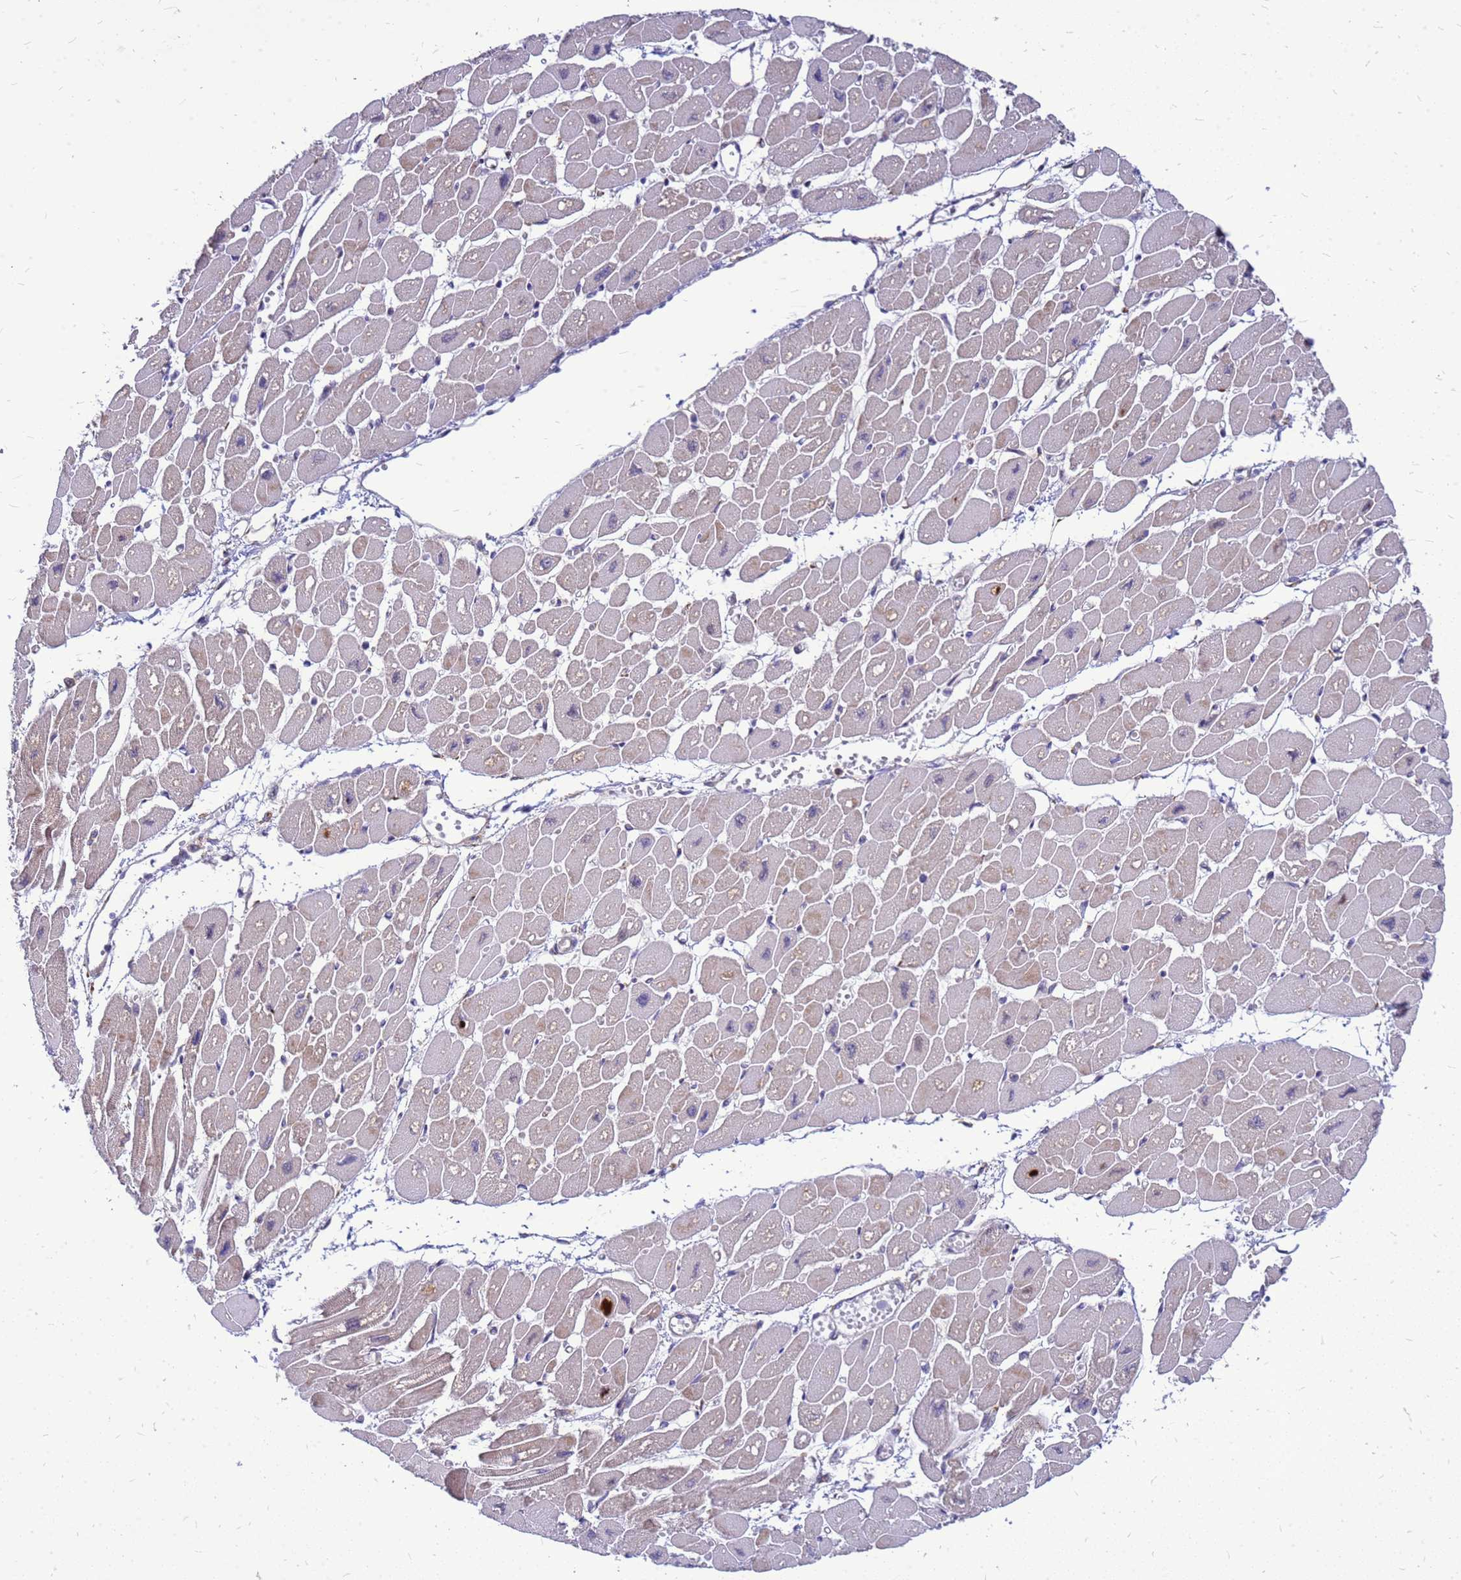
{"staining": {"intensity": "strong", "quantity": "25%-75%", "location": "cytoplasmic/membranous"}, "tissue": "heart muscle", "cell_type": "Cardiomyocytes", "image_type": "normal", "snomed": [{"axis": "morphology", "description": "Normal tissue, NOS"}, {"axis": "topography", "description": "Heart"}], "caption": "Immunohistochemistry photomicrograph of benign human heart muscle stained for a protein (brown), which shows high levels of strong cytoplasmic/membranous positivity in approximately 25%-75% of cardiomyocytes.", "gene": "FSTL4", "patient": {"sex": "female", "age": 54}}